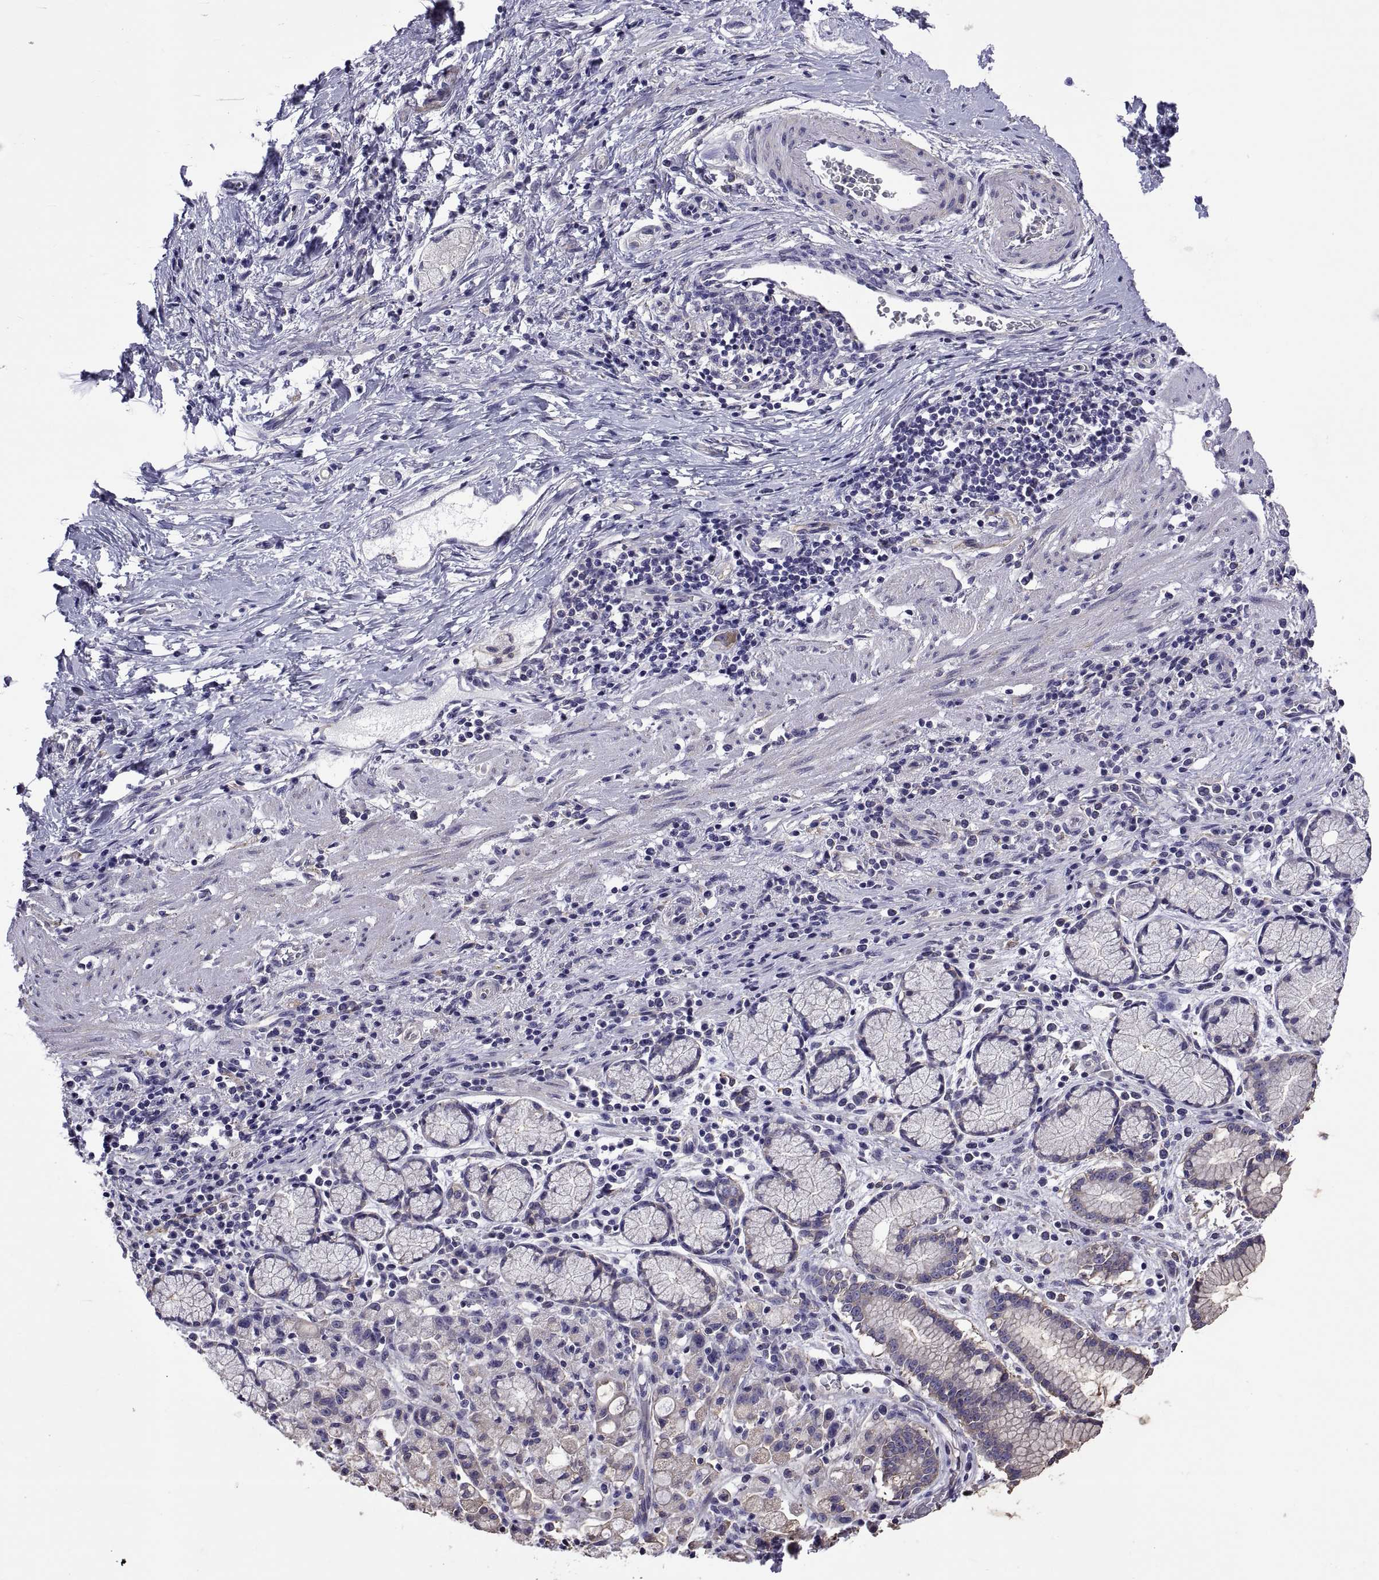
{"staining": {"intensity": "negative", "quantity": "none", "location": "none"}, "tissue": "stomach cancer", "cell_type": "Tumor cells", "image_type": "cancer", "snomed": [{"axis": "morphology", "description": "Adenocarcinoma, NOS"}, {"axis": "topography", "description": "Stomach"}], "caption": "Tumor cells show no significant protein positivity in stomach cancer.", "gene": "TMC3", "patient": {"sex": "male", "age": 58}}